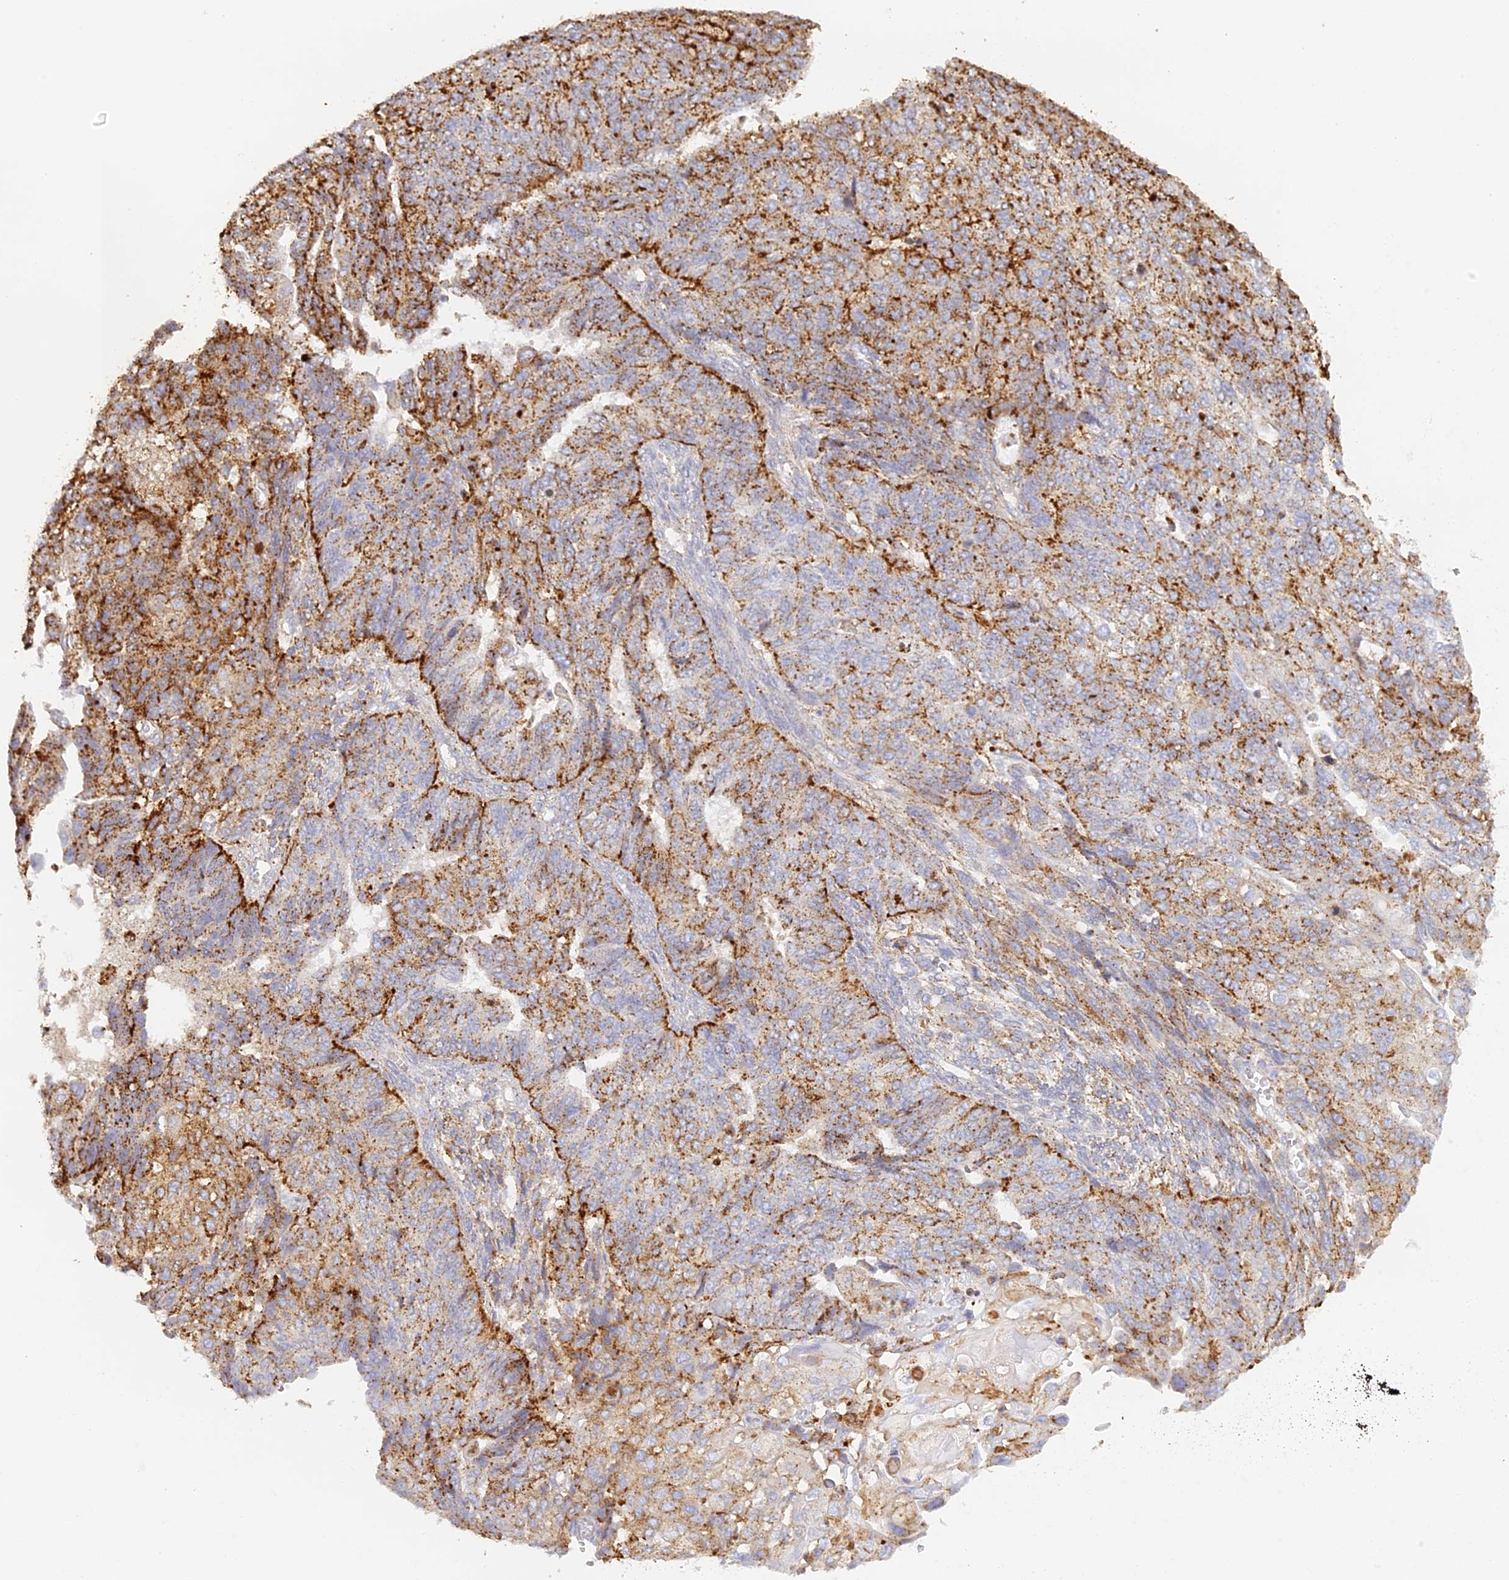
{"staining": {"intensity": "moderate", "quantity": ">75%", "location": "cytoplasmic/membranous"}, "tissue": "endometrial cancer", "cell_type": "Tumor cells", "image_type": "cancer", "snomed": [{"axis": "morphology", "description": "Adenocarcinoma, NOS"}, {"axis": "topography", "description": "Endometrium"}], "caption": "Tumor cells demonstrate medium levels of moderate cytoplasmic/membranous positivity in about >75% of cells in human endometrial cancer (adenocarcinoma).", "gene": "LAMP2", "patient": {"sex": "female", "age": 32}}